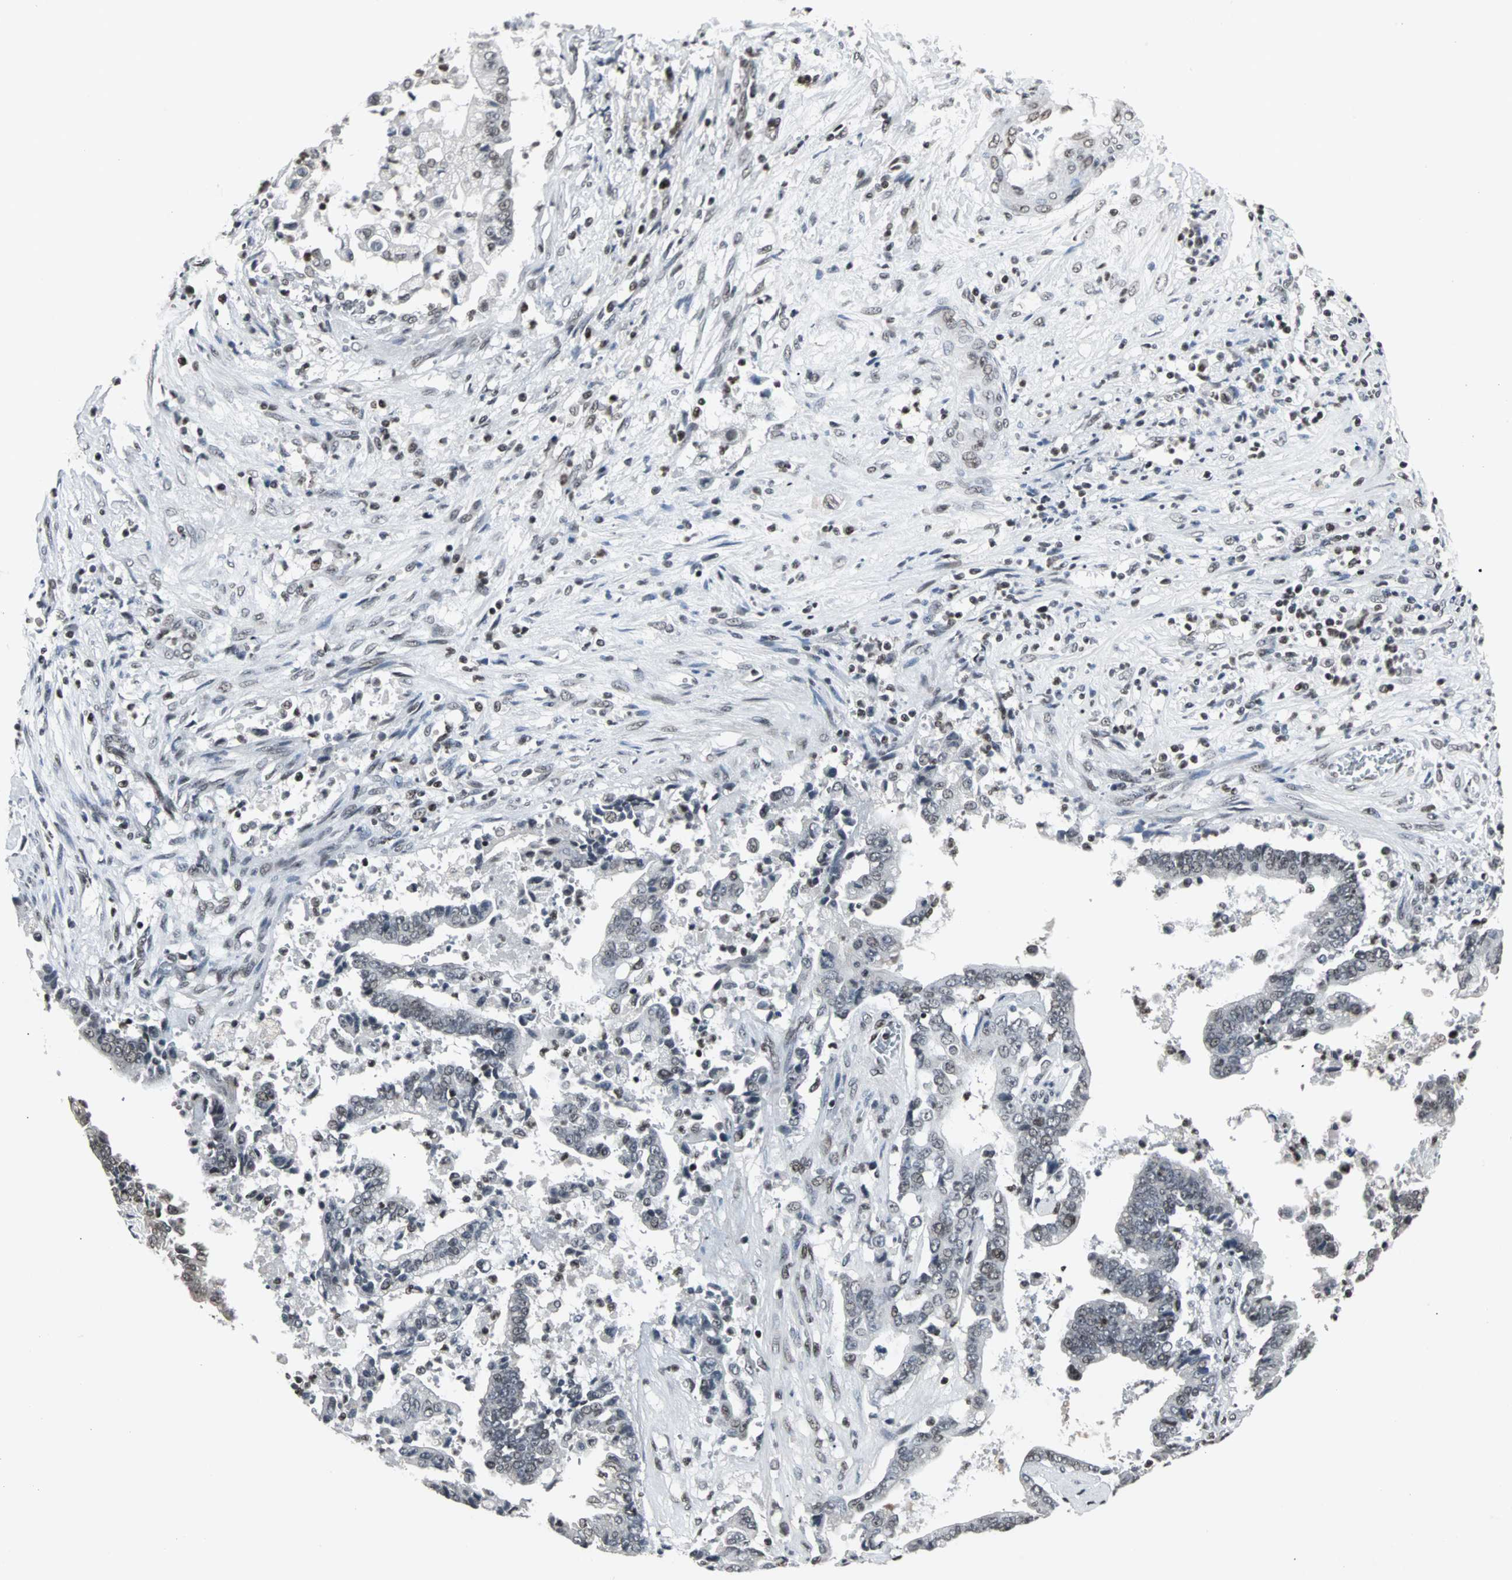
{"staining": {"intensity": "negative", "quantity": "none", "location": "none"}, "tissue": "liver cancer", "cell_type": "Tumor cells", "image_type": "cancer", "snomed": [{"axis": "morphology", "description": "Cholangiocarcinoma"}, {"axis": "topography", "description": "Liver"}], "caption": "Tumor cells are negative for protein expression in human cholangiocarcinoma (liver).", "gene": "PNKP", "patient": {"sex": "male", "age": 57}}